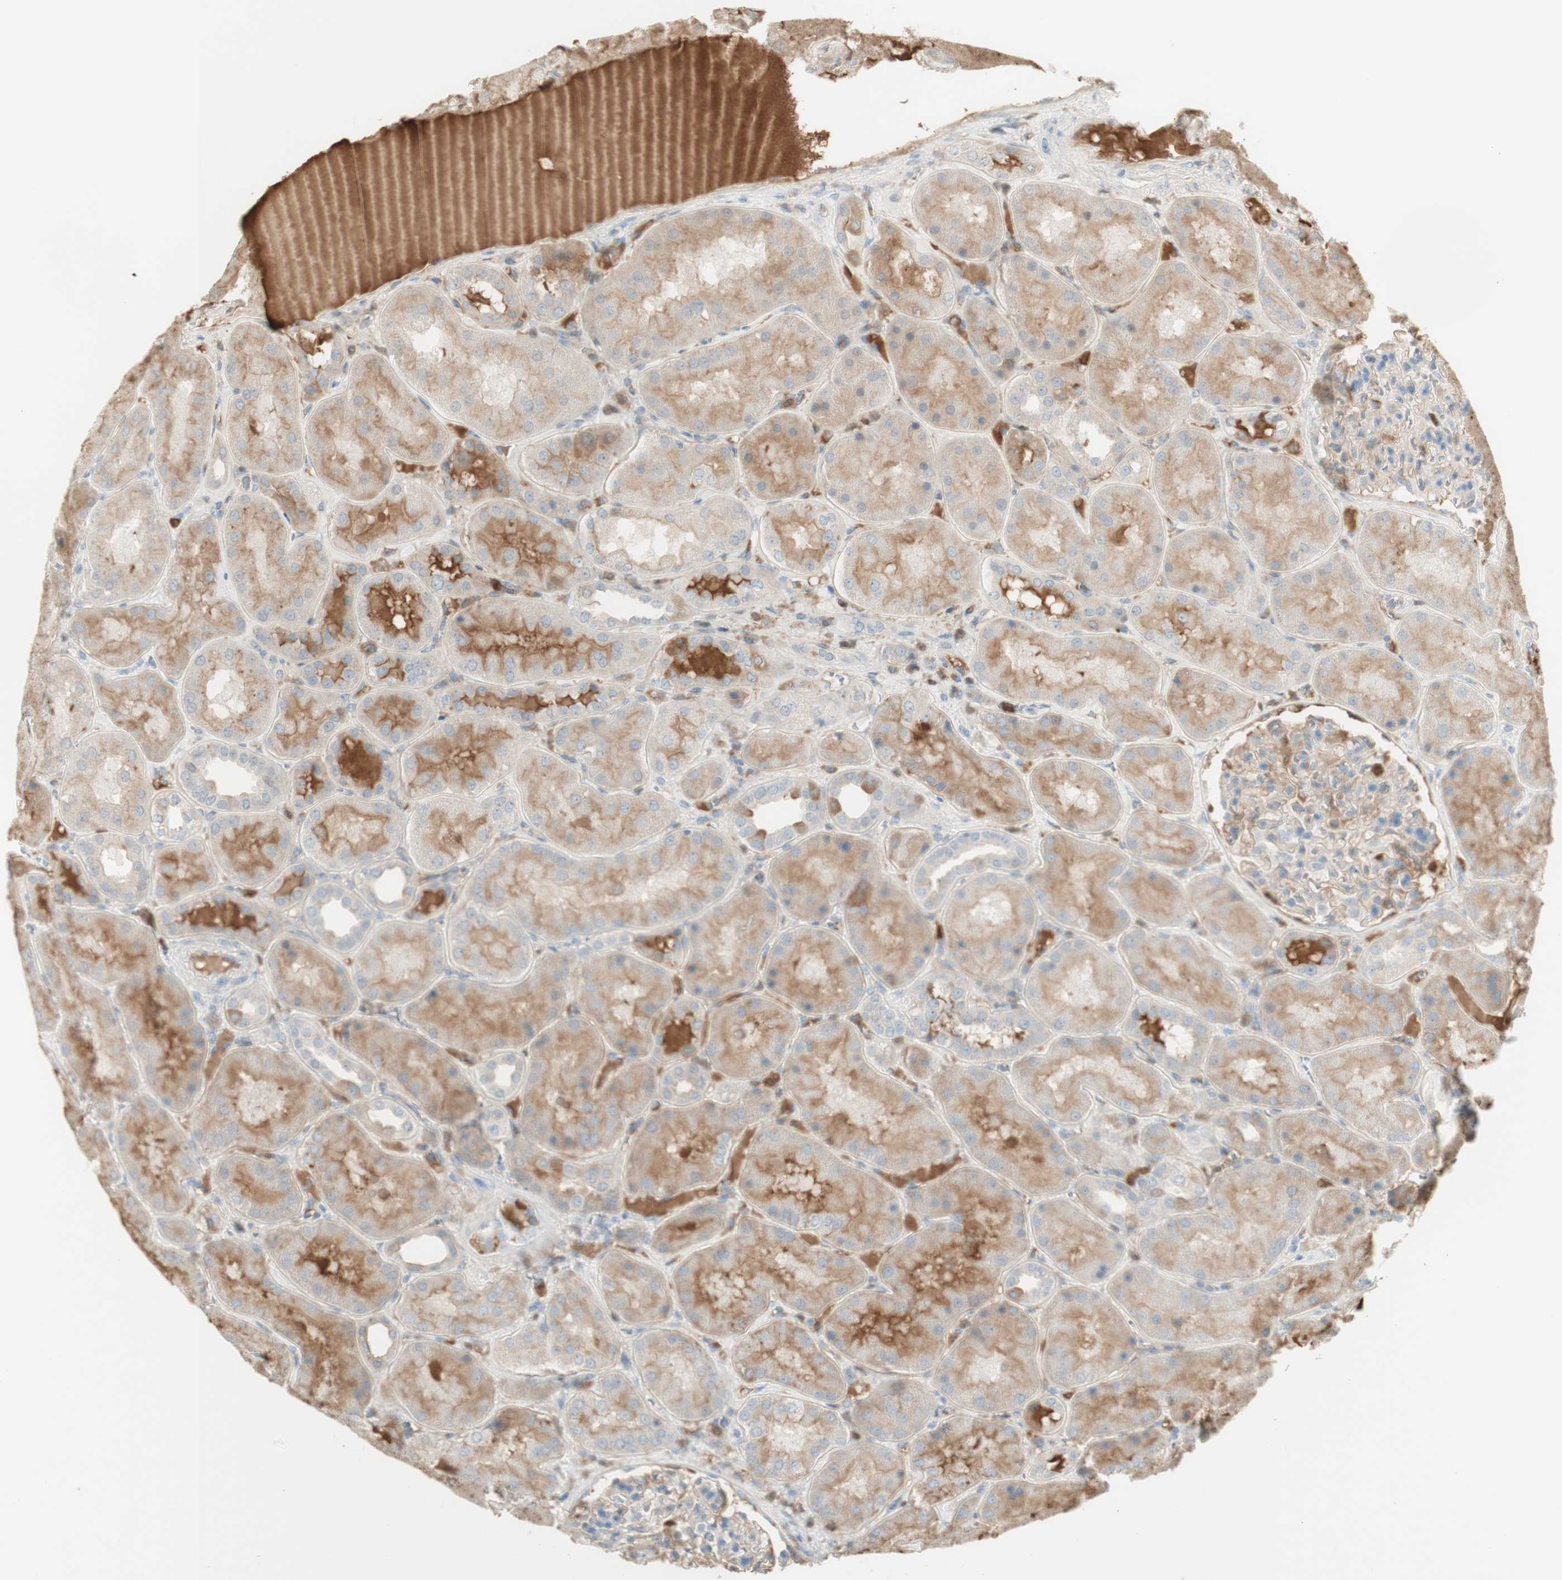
{"staining": {"intensity": "weak", "quantity": "25%-75%", "location": "cytoplasmic/membranous"}, "tissue": "kidney", "cell_type": "Cells in glomeruli", "image_type": "normal", "snomed": [{"axis": "morphology", "description": "Normal tissue, NOS"}, {"axis": "topography", "description": "Kidney"}], "caption": "DAB immunohistochemical staining of unremarkable kidney displays weak cytoplasmic/membranous protein expression in approximately 25%-75% of cells in glomeruli.", "gene": "NID1", "patient": {"sex": "female", "age": 56}}